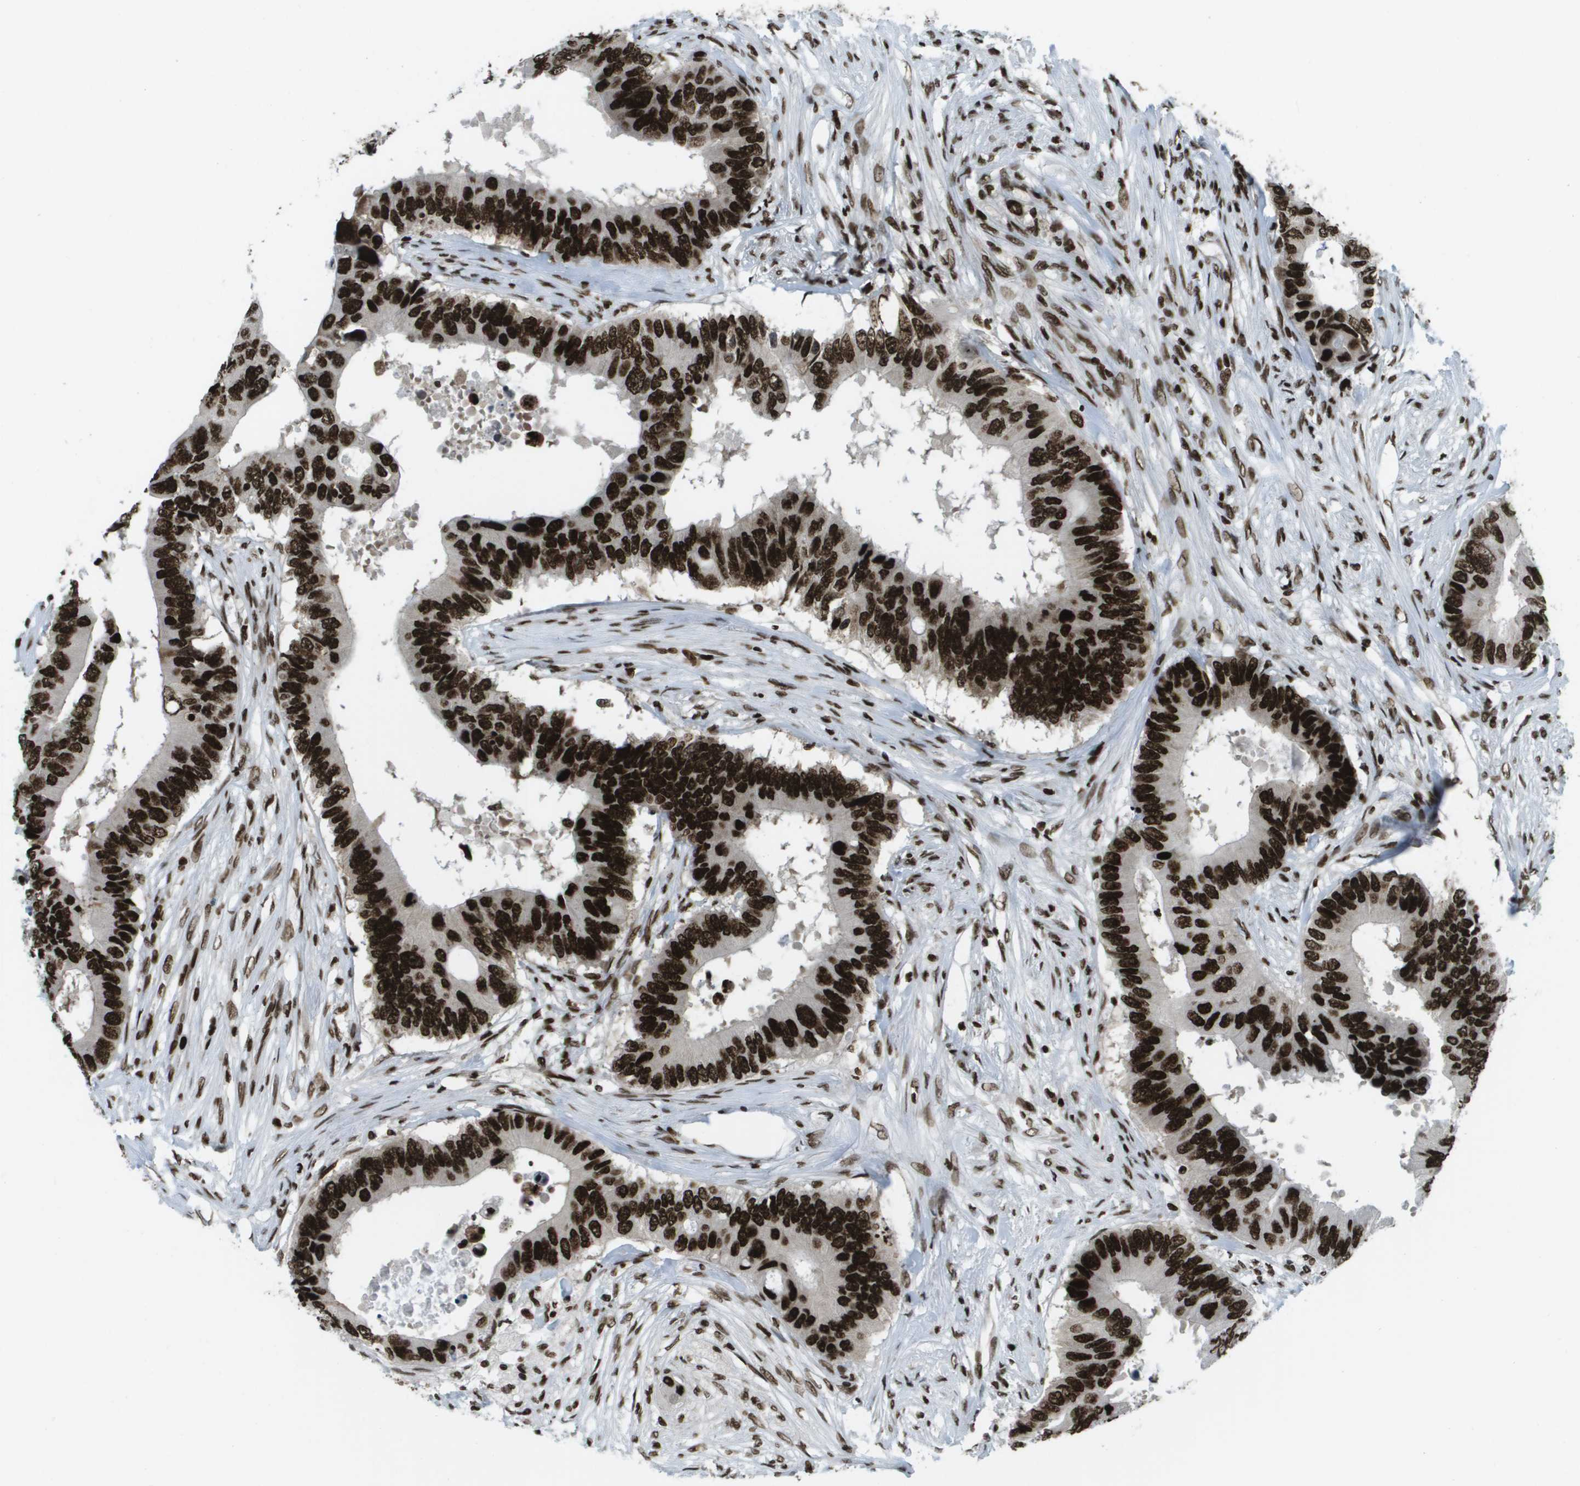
{"staining": {"intensity": "strong", "quantity": ">75%", "location": "nuclear"}, "tissue": "colorectal cancer", "cell_type": "Tumor cells", "image_type": "cancer", "snomed": [{"axis": "morphology", "description": "Adenocarcinoma, NOS"}, {"axis": "topography", "description": "Colon"}], "caption": "A high-resolution histopathology image shows IHC staining of colorectal adenocarcinoma, which displays strong nuclear expression in approximately >75% of tumor cells. Using DAB (brown) and hematoxylin (blue) stains, captured at high magnification using brightfield microscopy.", "gene": "GLYR1", "patient": {"sex": "male", "age": 71}}